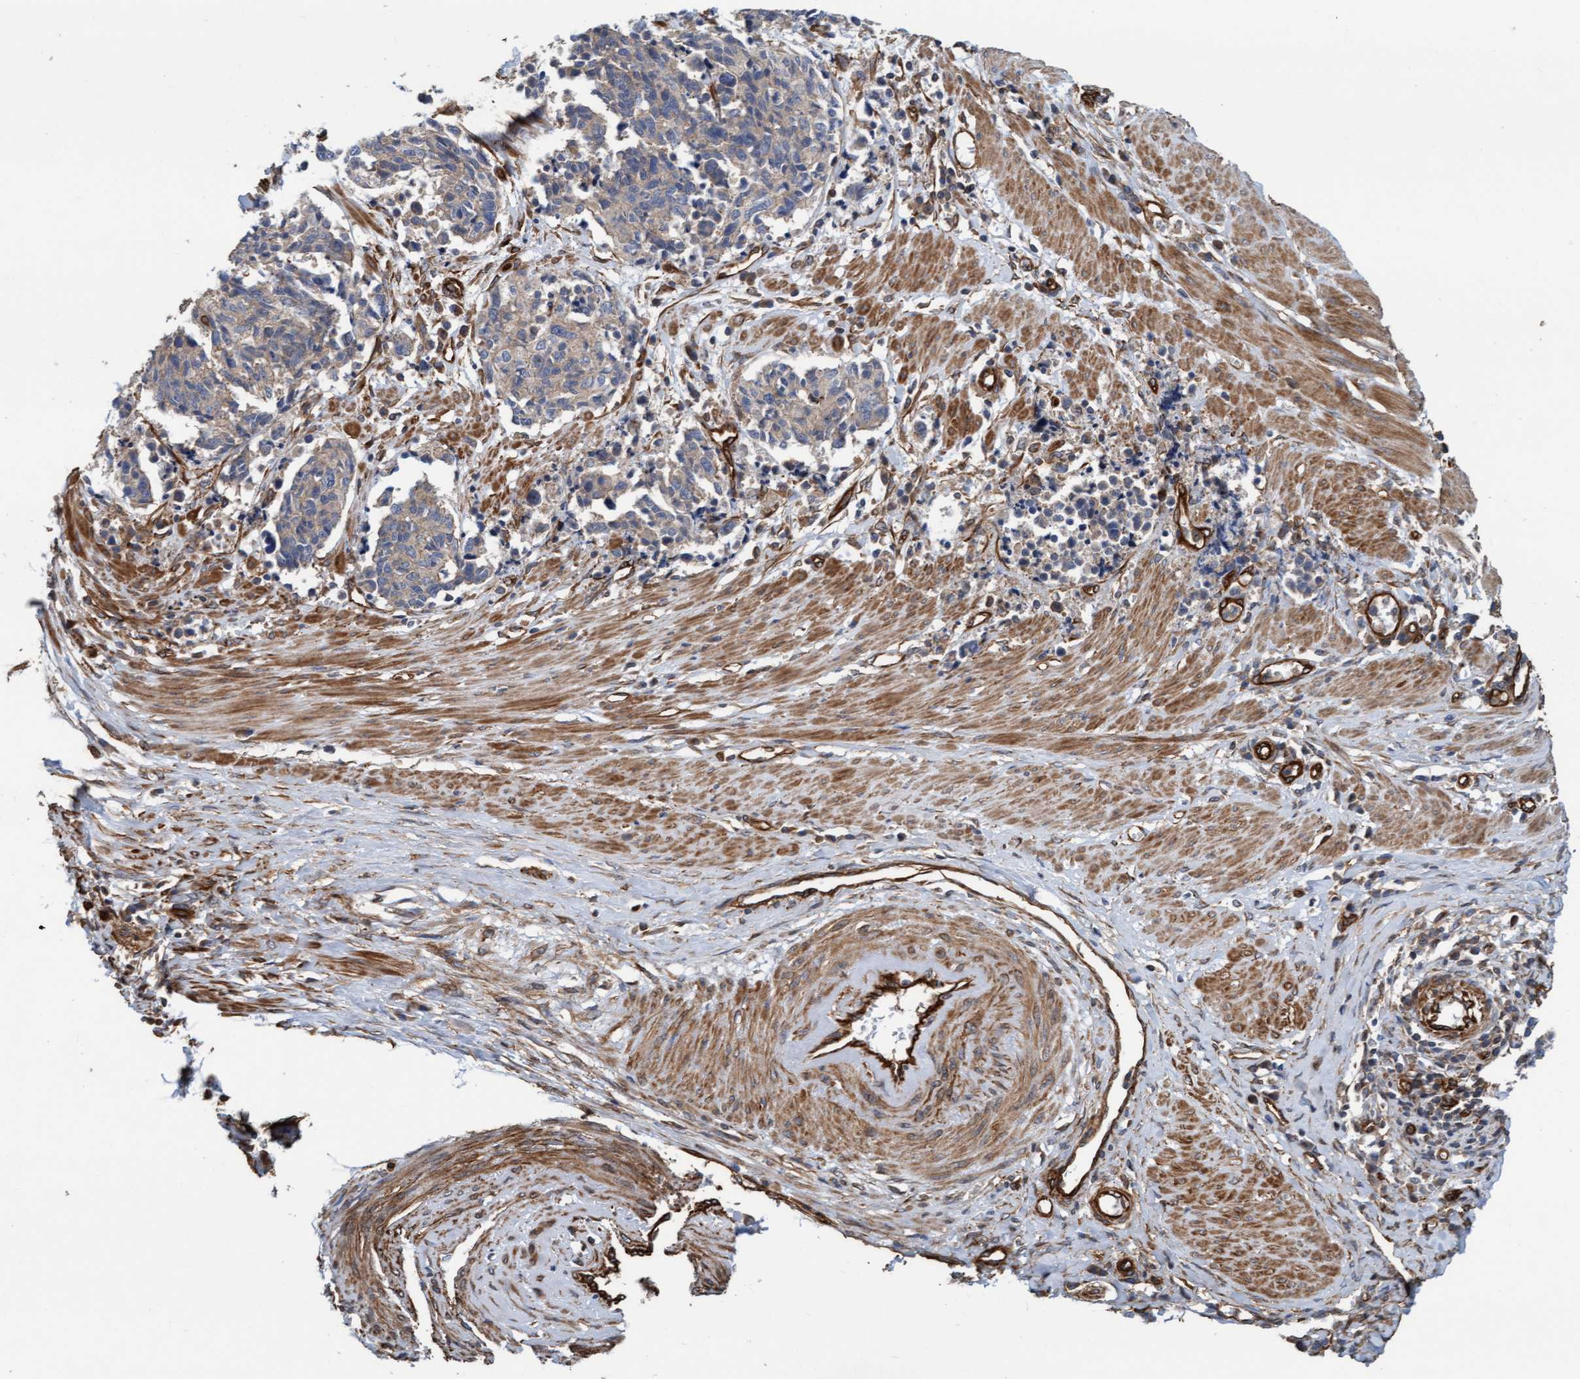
{"staining": {"intensity": "weak", "quantity": "<25%", "location": "cytoplasmic/membranous"}, "tissue": "cervical cancer", "cell_type": "Tumor cells", "image_type": "cancer", "snomed": [{"axis": "morphology", "description": "Normal tissue, NOS"}, {"axis": "morphology", "description": "Squamous cell carcinoma, NOS"}, {"axis": "topography", "description": "Cervix"}], "caption": "The immunohistochemistry photomicrograph has no significant positivity in tumor cells of cervical squamous cell carcinoma tissue. (DAB immunohistochemistry visualized using brightfield microscopy, high magnification).", "gene": "STXBP4", "patient": {"sex": "female", "age": 35}}